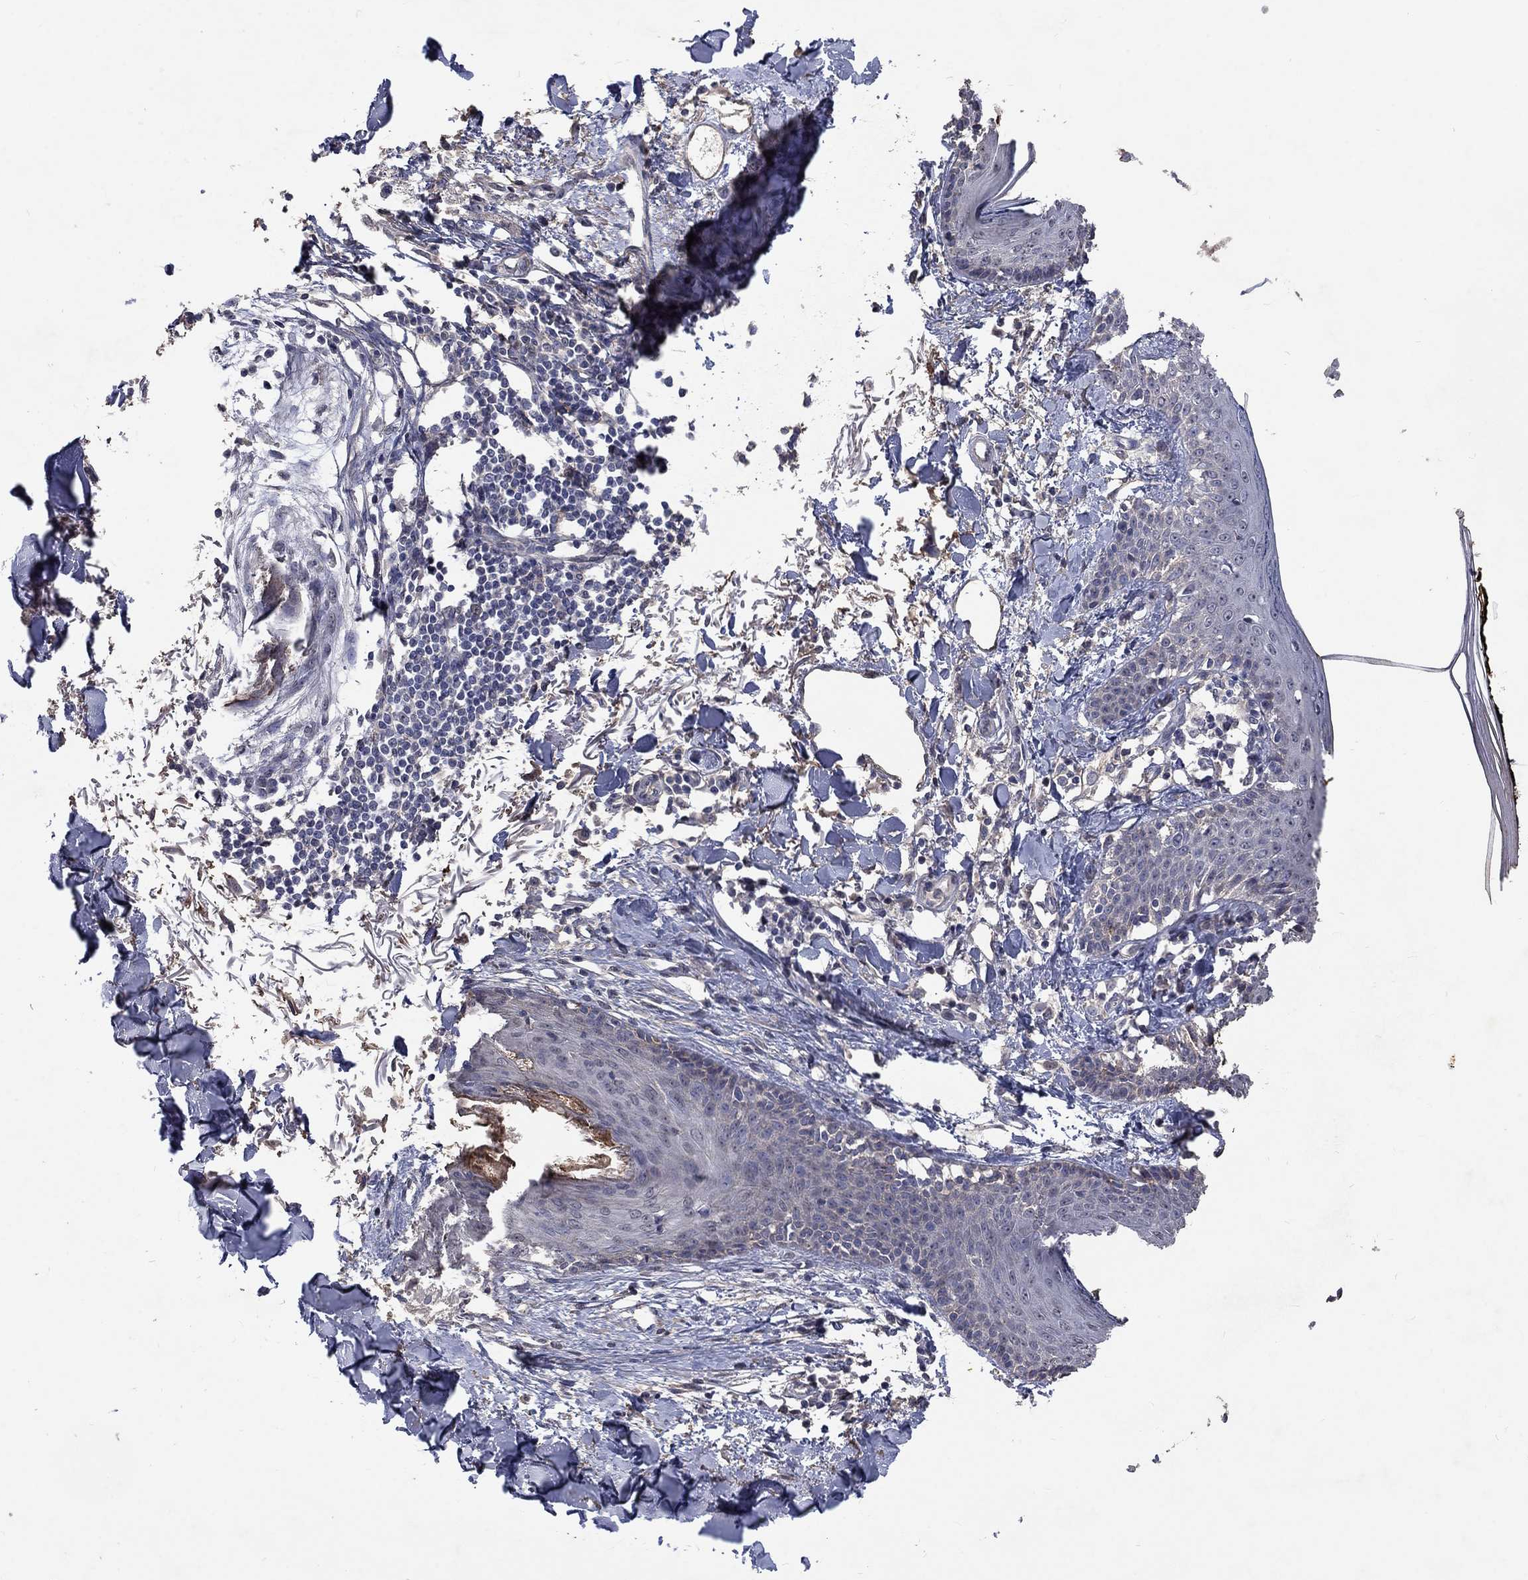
{"staining": {"intensity": "negative", "quantity": "none", "location": "none"}, "tissue": "skin", "cell_type": "Fibroblasts", "image_type": "normal", "snomed": [{"axis": "morphology", "description": "Normal tissue, NOS"}, {"axis": "topography", "description": "Skin"}], "caption": "This is an IHC image of unremarkable human skin. There is no expression in fibroblasts.", "gene": "CHST5", "patient": {"sex": "male", "age": 76}}